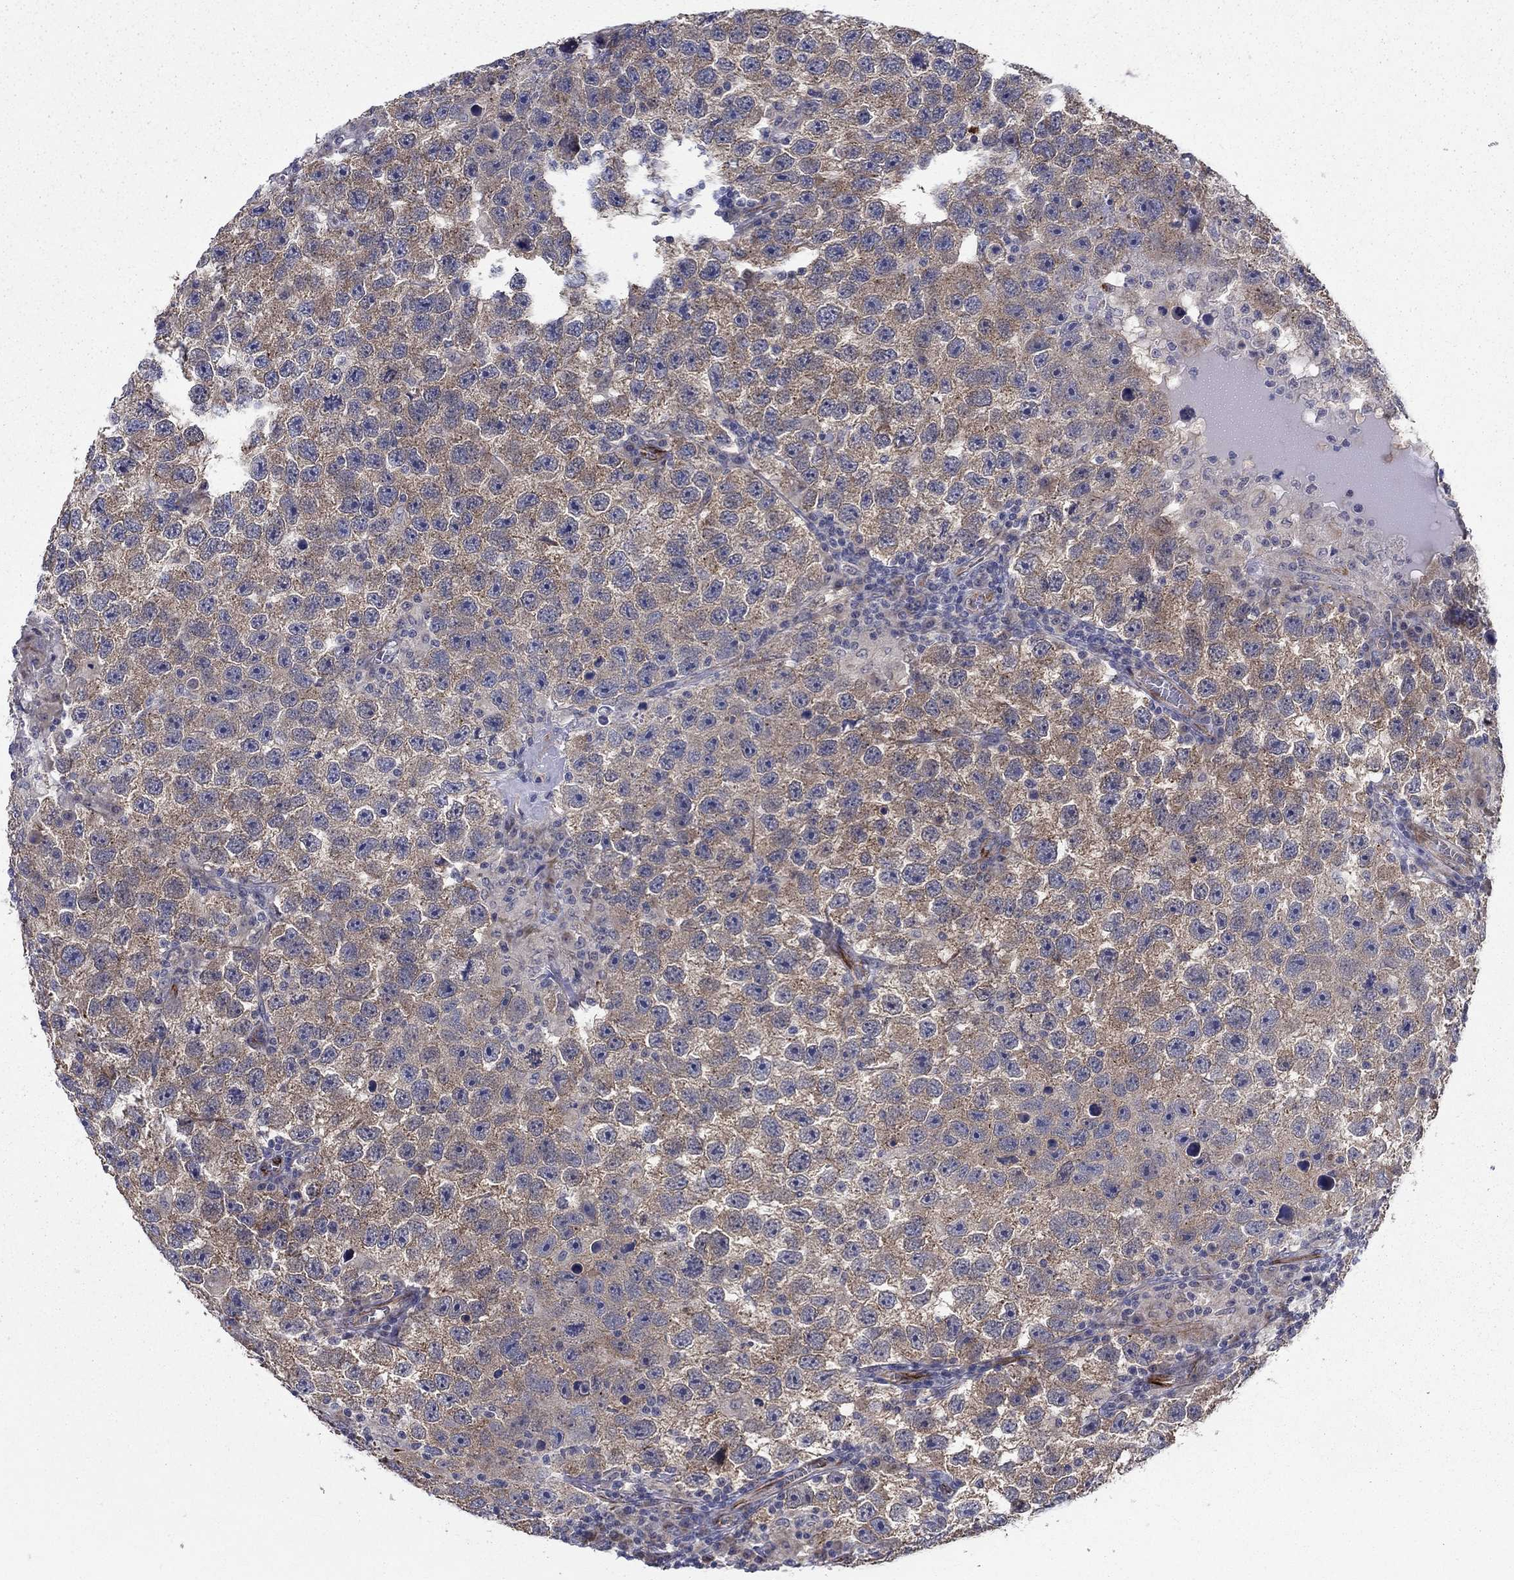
{"staining": {"intensity": "weak", "quantity": ">75%", "location": "cytoplasmic/membranous"}, "tissue": "testis cancer", "cell_type": "Tumor cells", "image_type": "cancer", "snomed": [{"axis": "morphology", "description": "Seminoma, NOS"}, {"axis": "topography", "description": "Testis"}], "caption": "Tumor cells demonstrate weak cytoplasmic/membranous staining in approximately >75% of cells in testis cancer (seminoma).", "gene": "LACTB2", "patient": {"sex": "male", "age": 26}}